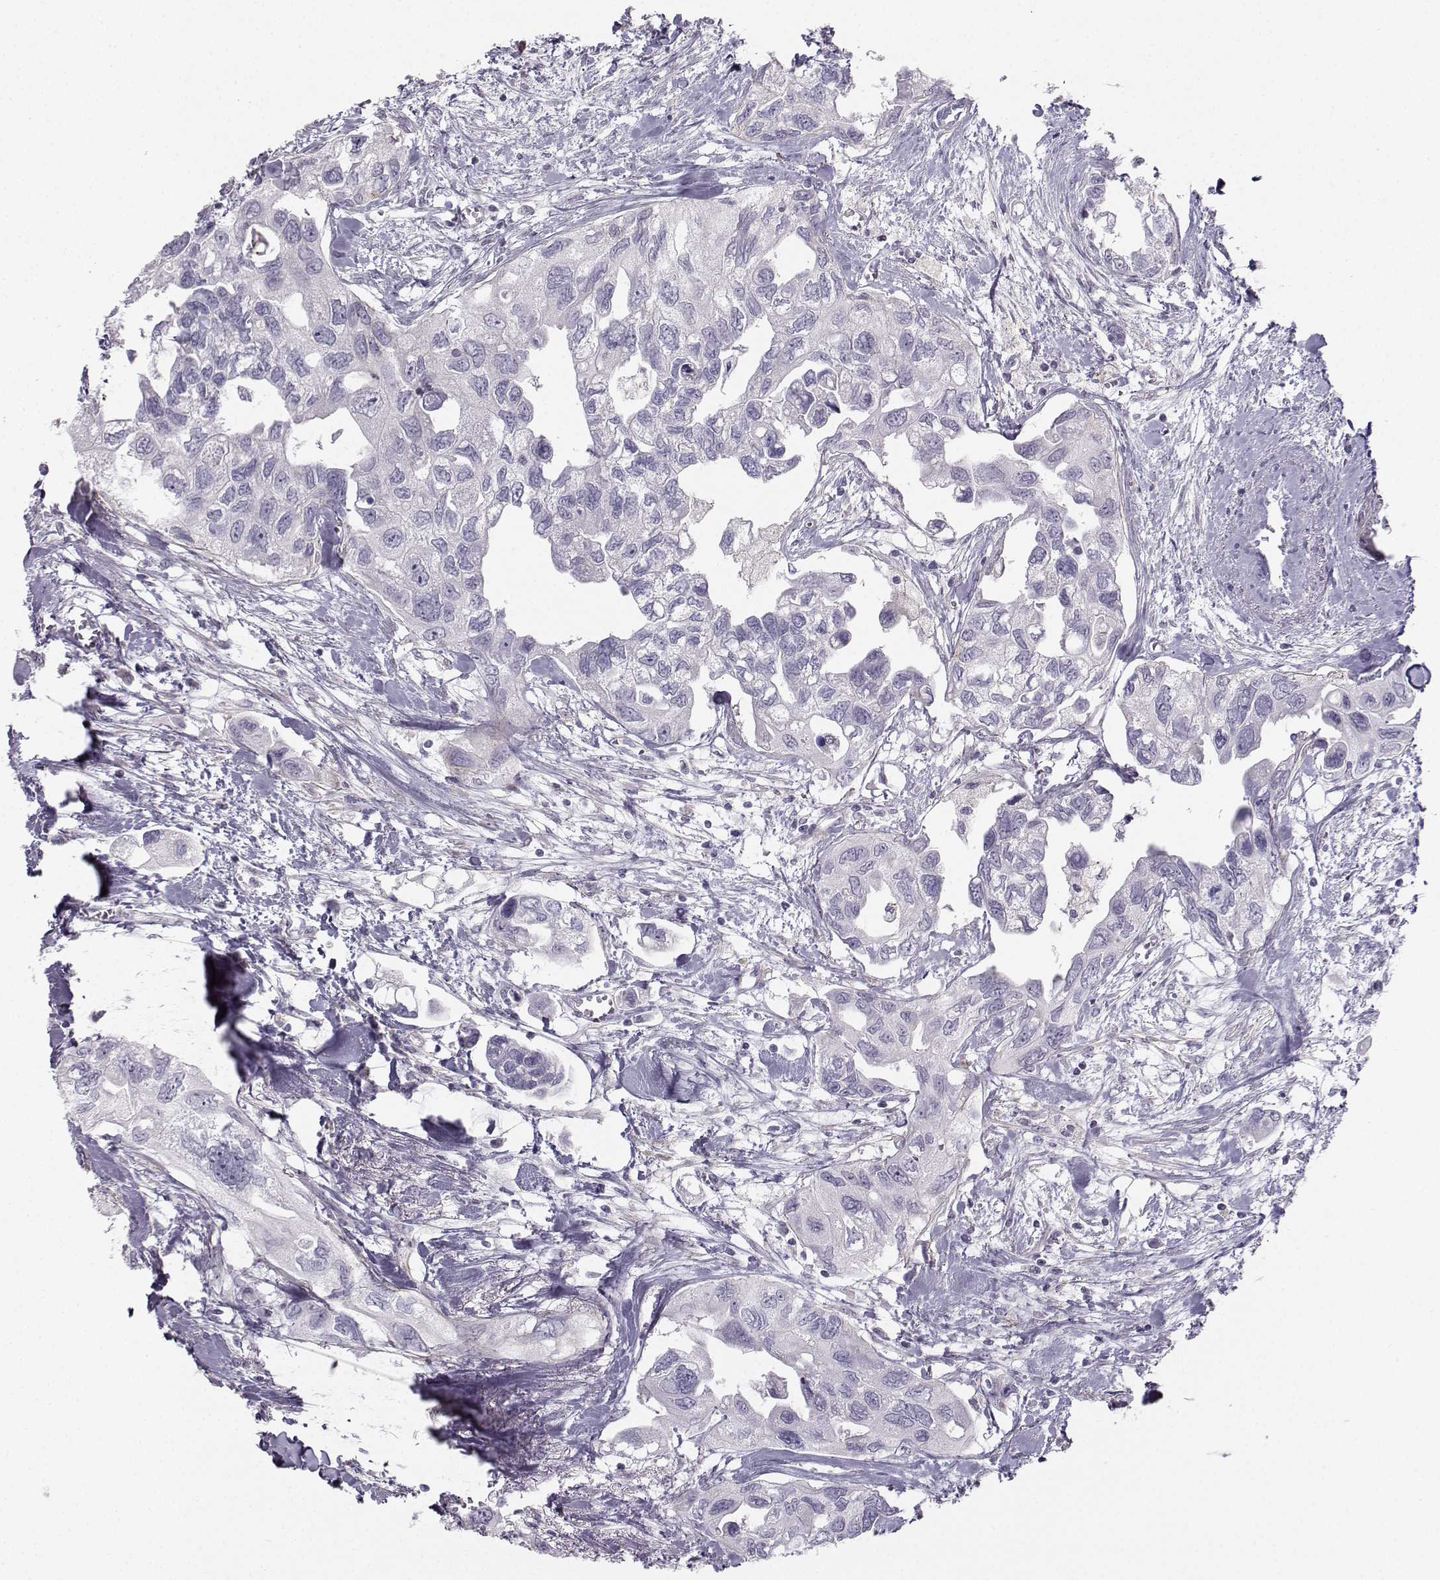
{"staining": {"intensity": "negative", "quantity": "none", "location": "none"}, "tissue": "urothelial cancer", "cell_type": "Tumor cells", "image_type": "cancer", "snomed": [{"axis": "morphology", "description": "Urothelial carcinoma, High grade"}, {"axis": "topography", "description": "Urinary bladder"}], "caption": "DAB immunohistochemical staining of human urothelial cancer shows no significant staining in tumor cells.", "gene": "CASR", "patient": {"sex": "male", "age": 59}}